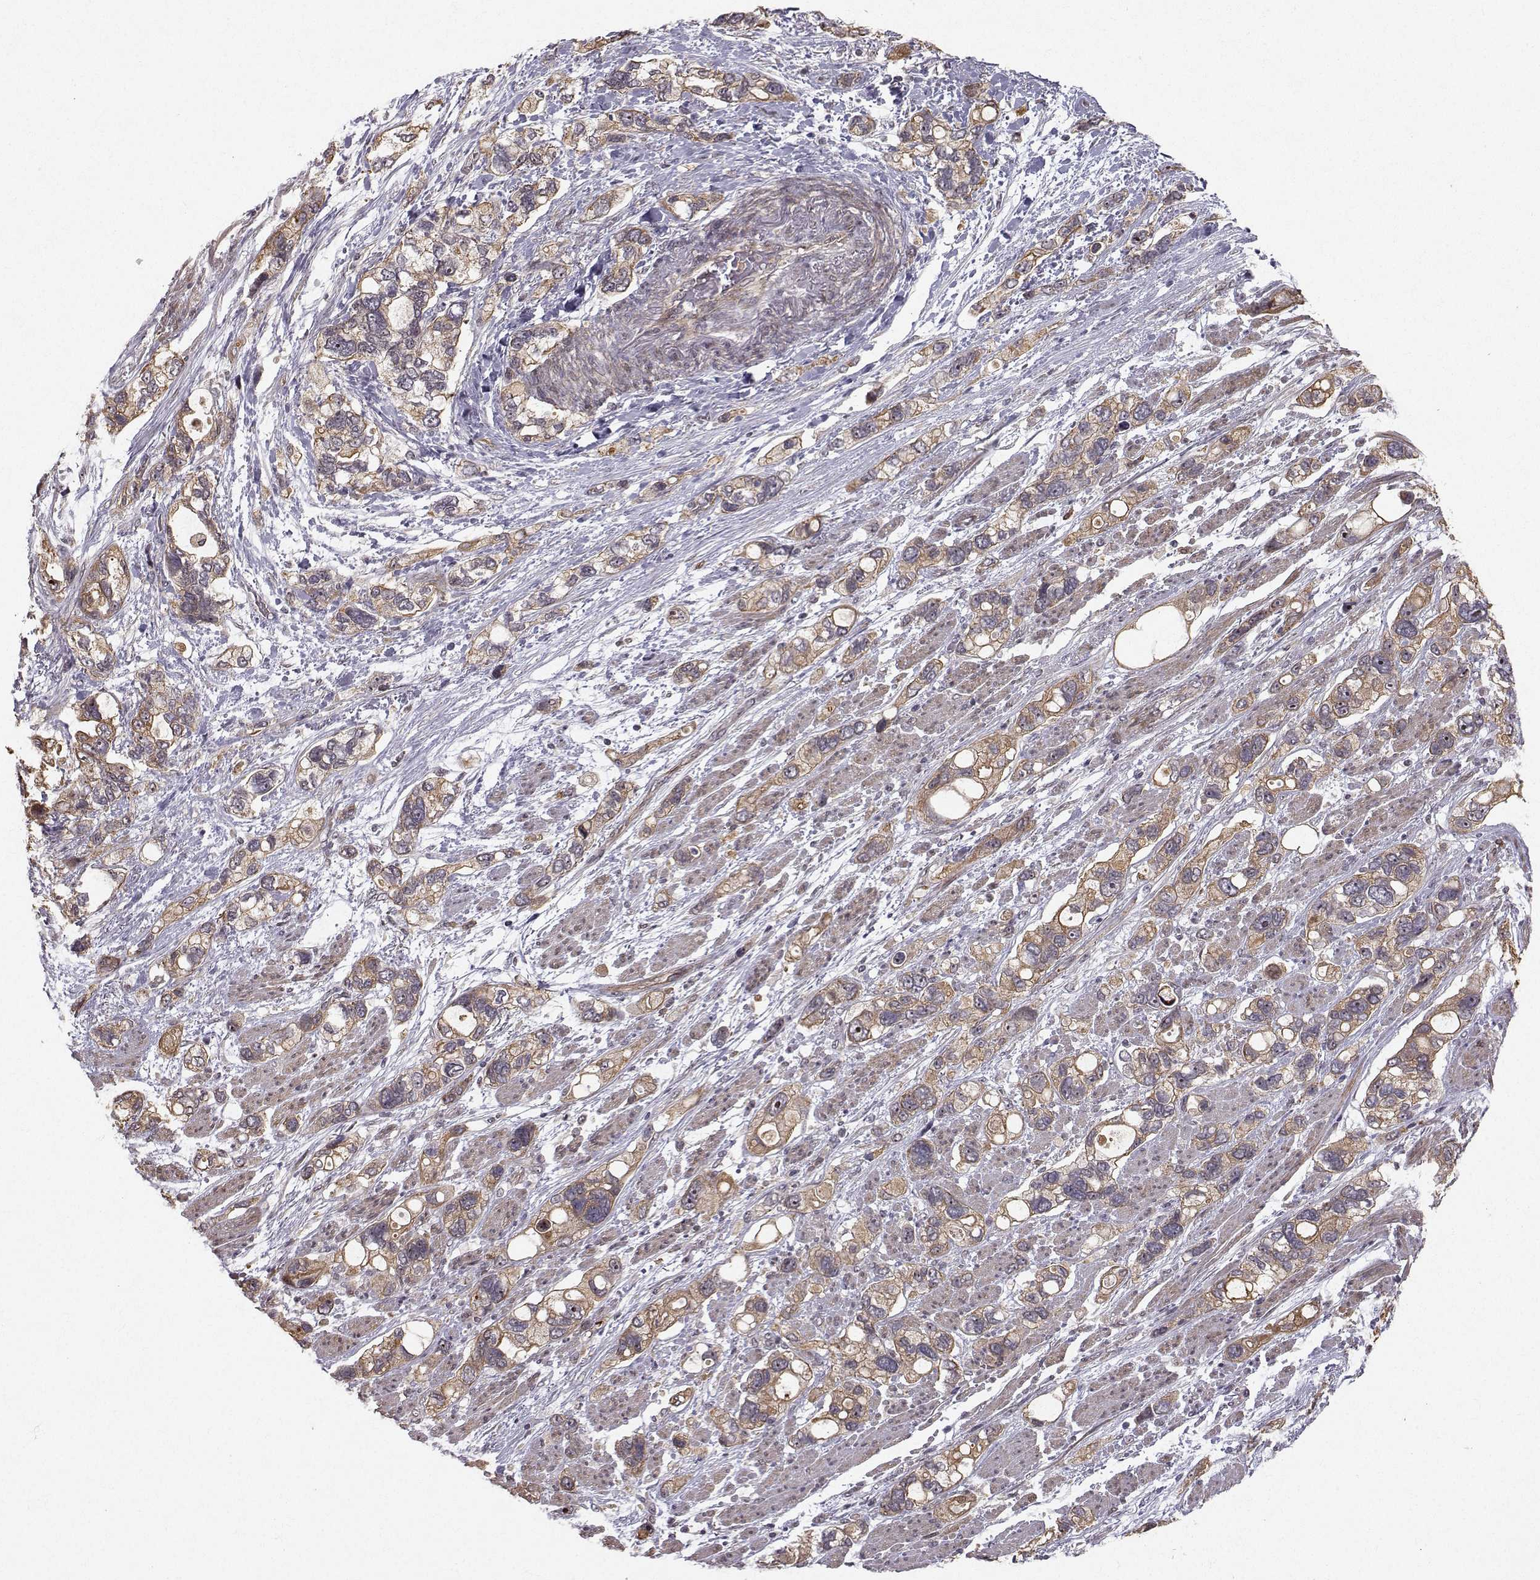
{"staining": {"intensity": "moderate", "quantity": ">75%", "location": "cytoplasmic/membranous"}, "tissue": "stomach cancer", "cell_type": "Tumor cells", "image_type": "cancer", "snomed": [{"axis": "morphology", "description": "Adenocarcinoma, NOS"}, {"axis": "topography", "description": "Stomach, upper"}], "caption": "Protein analysis of stomach adenocarcinoma tissue demonstrates moderate cytoplasmic/membranous expression in approximately >75% of tumor cells. (IHC, brightfield microscopy, high magnification).", "gene": "APC", "patient": {"sex": "female", "age": 81}}